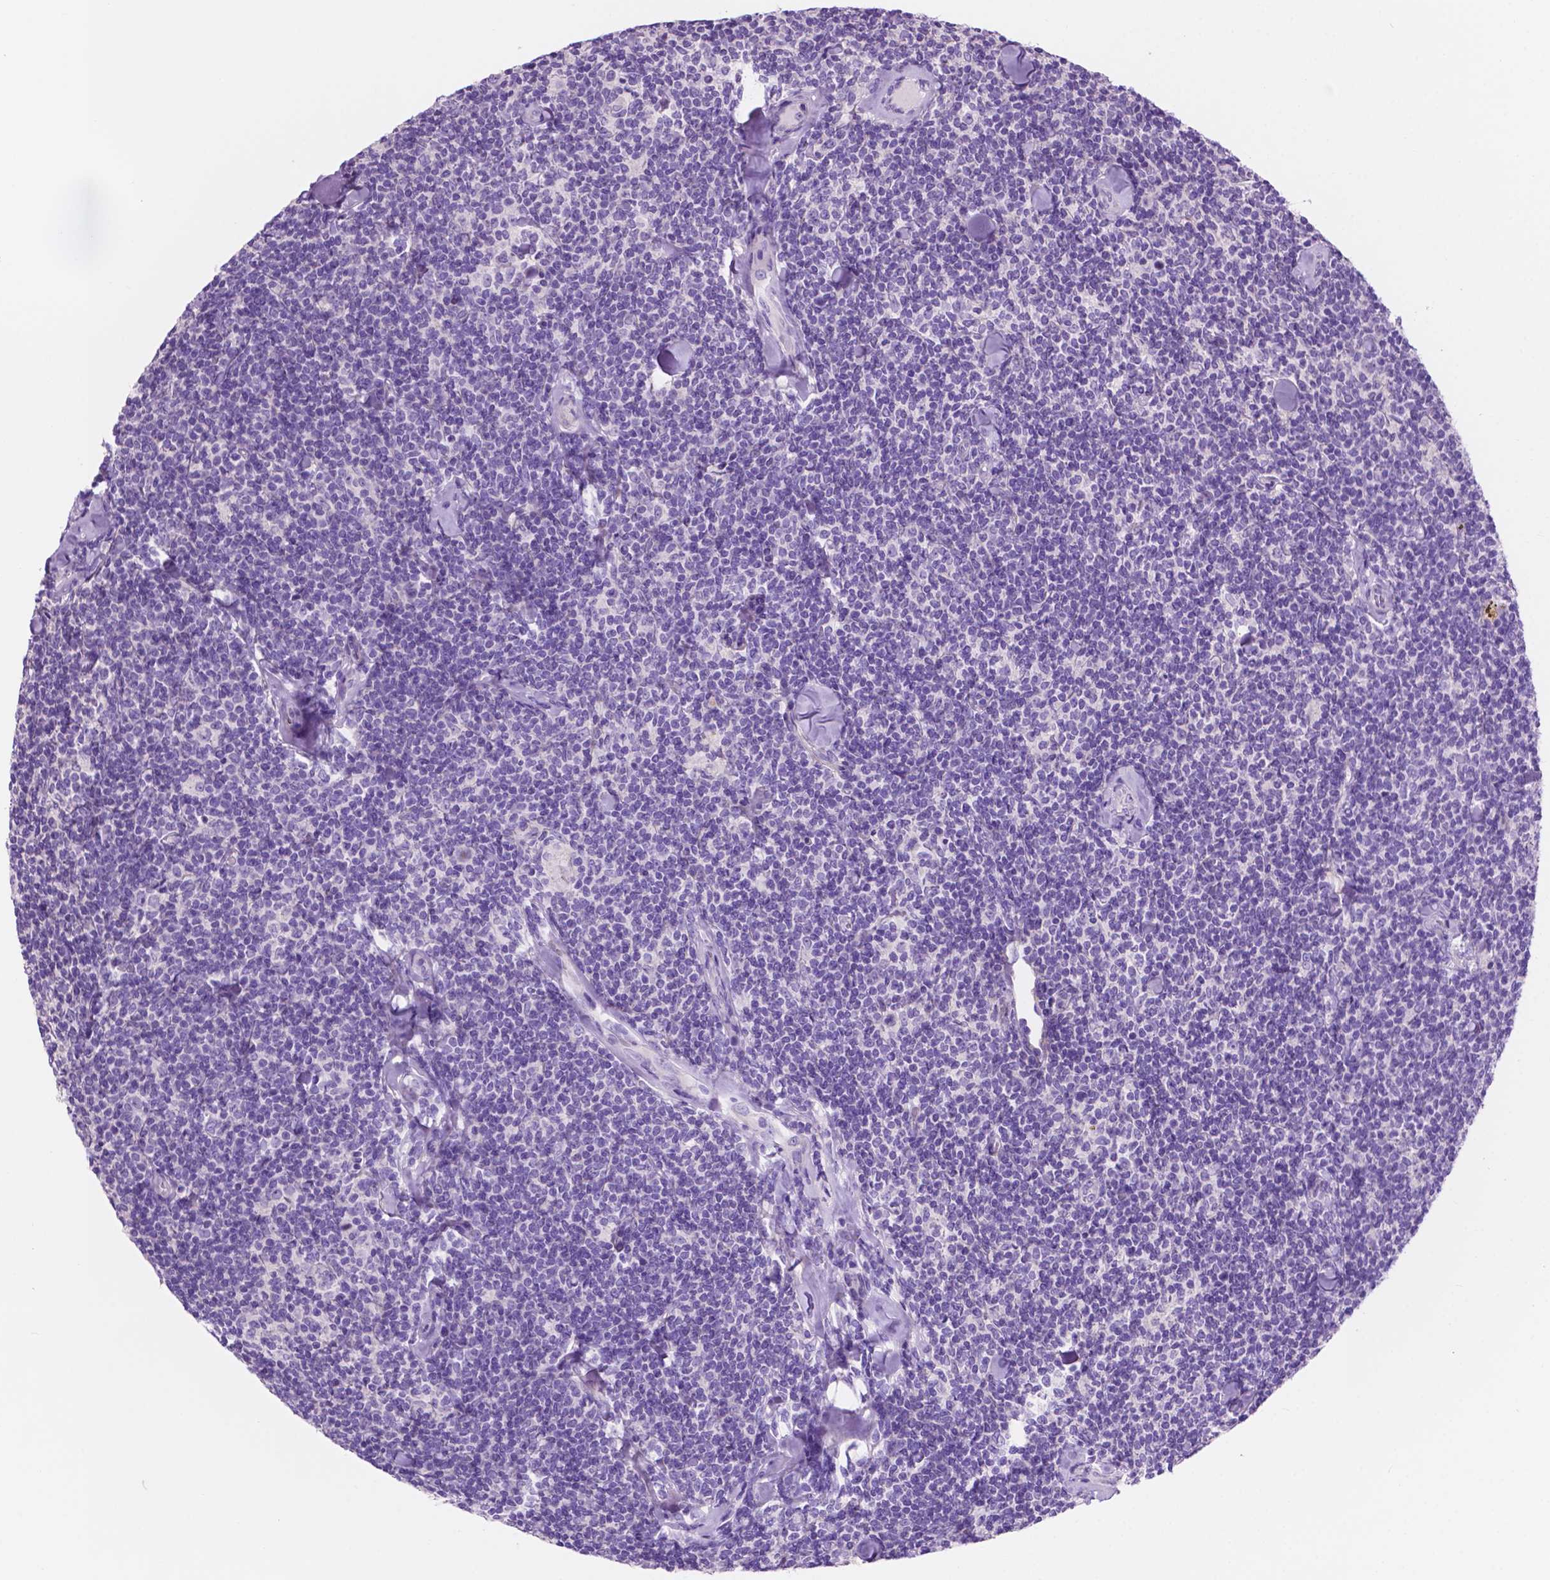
{"staining": {"intensity": "negative", "quantity": "none", "location": "none"}, "tissue": "lymphoma", "cell_type": "Tumor cells", "image_type": "cancer", "snomed": [{"axis": "morphology", "description": "Malignant lymphoma, non-Hodgkin's type, Low grade"}, {"axis": "topography", "description": "Lymph node"}], "caption": "This photomicrograph is of low-grade malignant lymphoma, non-Hodgkin's type stained with immunohistochemistry (IHC) to label a protein in brown with the nuclei are counter-stained blue. There is no positivity in tumor cells.", "gene": "IGFN1", "patient": {"sex": "female", "age": 56}}